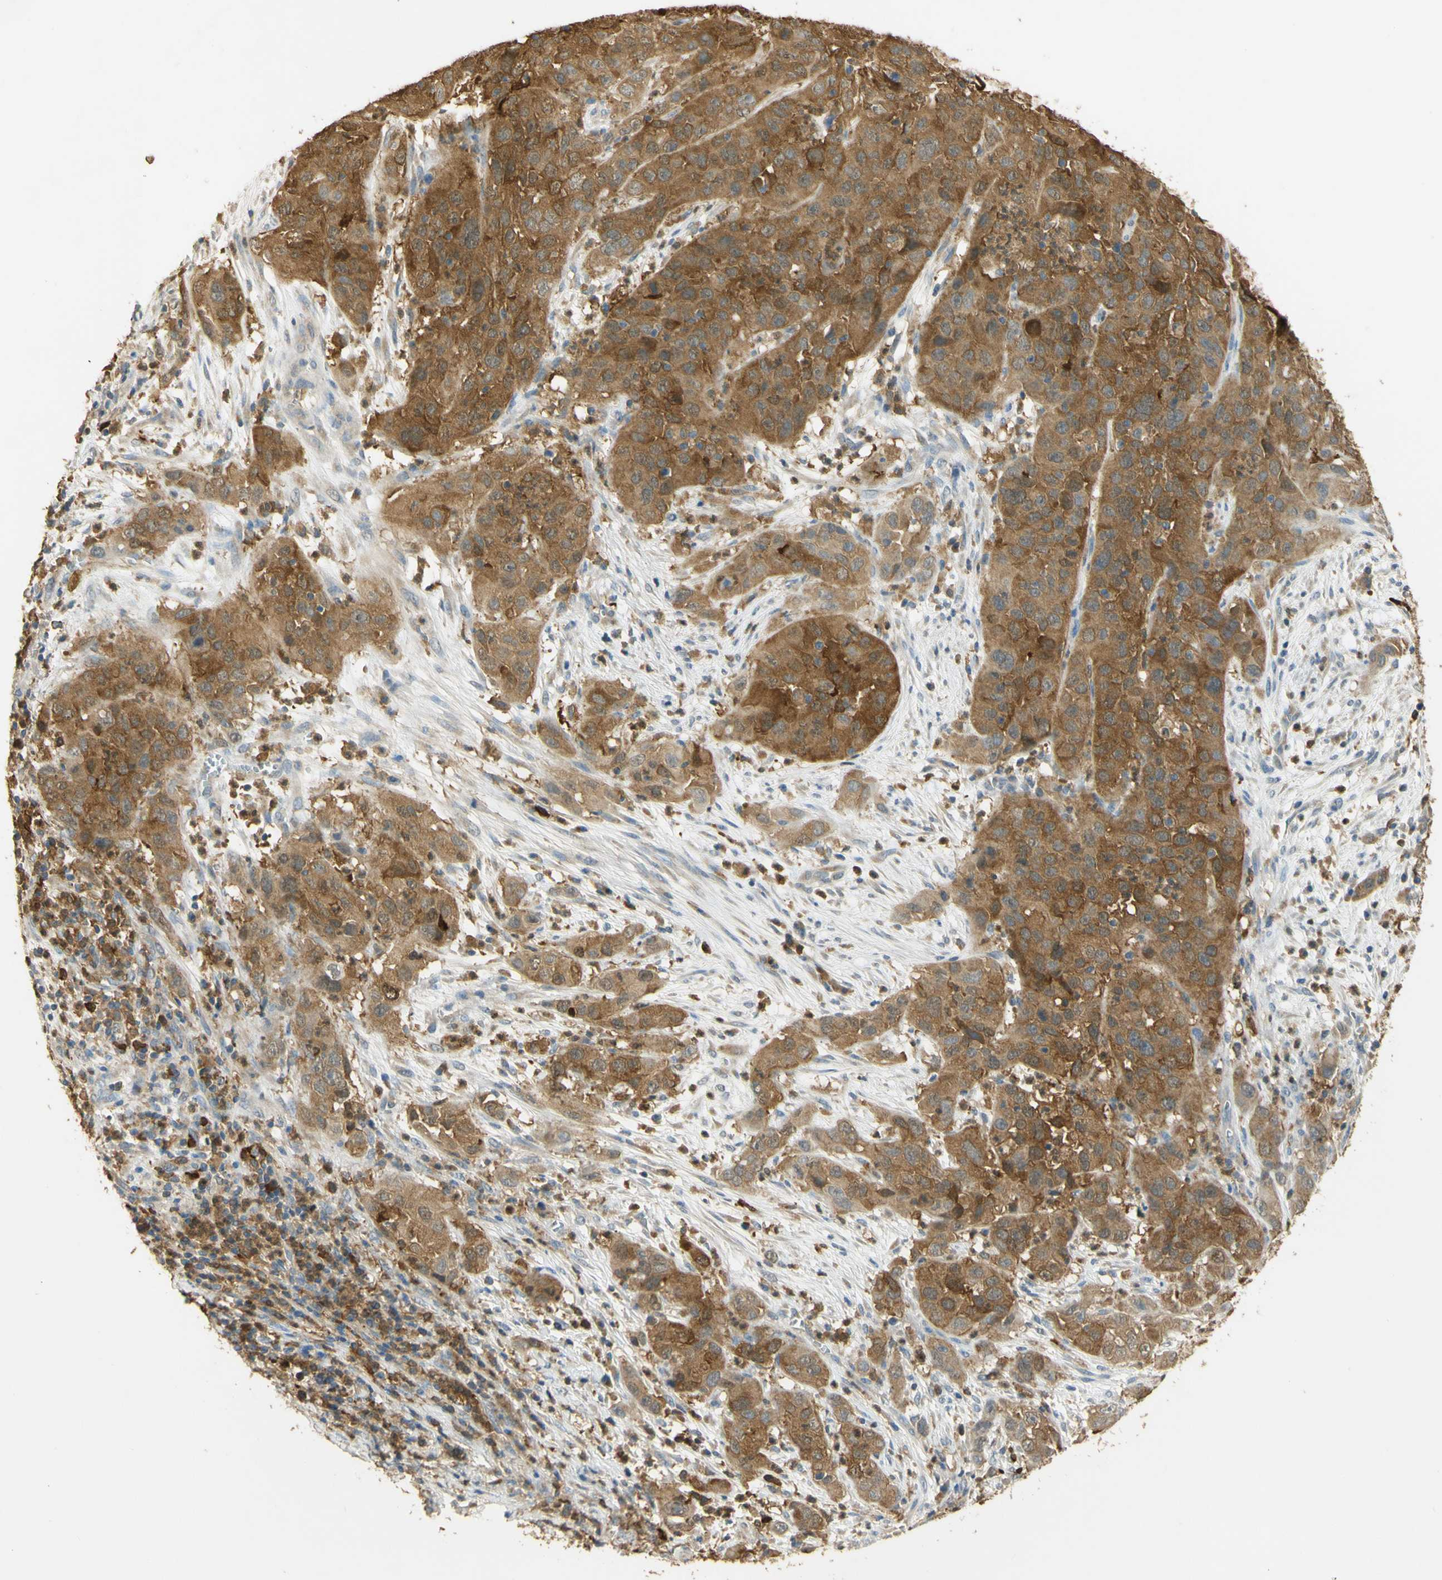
{"staining": {"intensity": "strong", "quantity": ">75%", "location": "cytoplasmic/membranous"}, "tissue": "cervical cancer", "cell_type": "Tumor cells", "image_type": "cancer", "snomed": [{"axis": "morphology", "description": "Squamous cell carcinoma, NOS"}, {"axis": "topography", "description": "Cervix"}], "caption": "Human cervical cancer stained with a brown dye exhibits strong cytoplasmic/membranous positive positivity in approximately >75% of tumor cells.", "gene": "PAK1", "patient": {"sex": "female", "age": 32}}